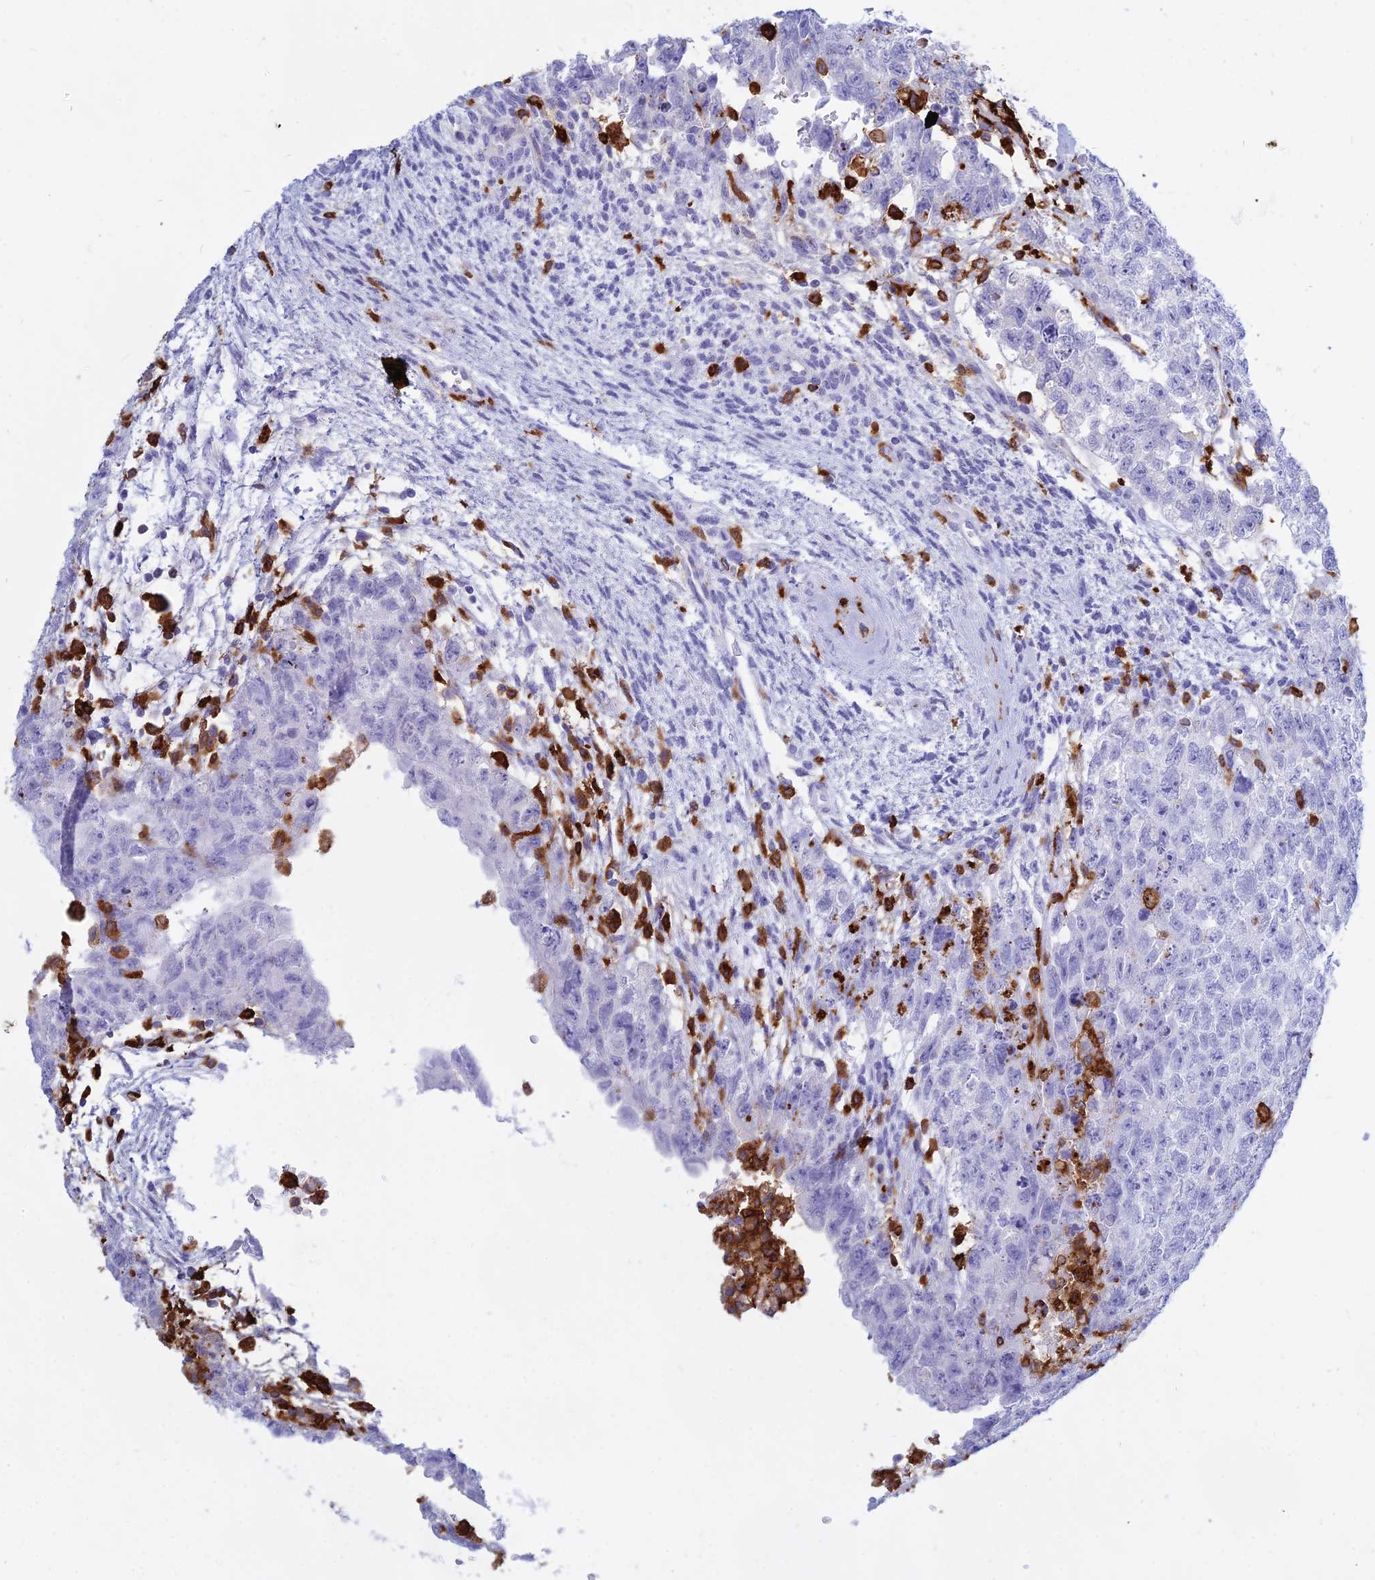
{"staining": {"intensity": "negative", "quantity": "none", "location": "none"}, "tissue": "testis cancer", "cell_type": "Tumor cells", "image_type": "cancer", "snomed": [{"axis": "morphology", "description": "Carcinoma, Embryonal, NOS"}, {"axis": "topography", "description": "Testis"}], "caption": "A high-resolution photomicrograph shows immunohistochemistry (IHC) staining of testis cancer, which shows no significant staining in tumor cells. (DAB (3,3'-diaminobenzidine) IHC with hematoxylin counter stain).", "gene": "HLA-DRB1", "patient": {"sex": "male", "age": 26}}